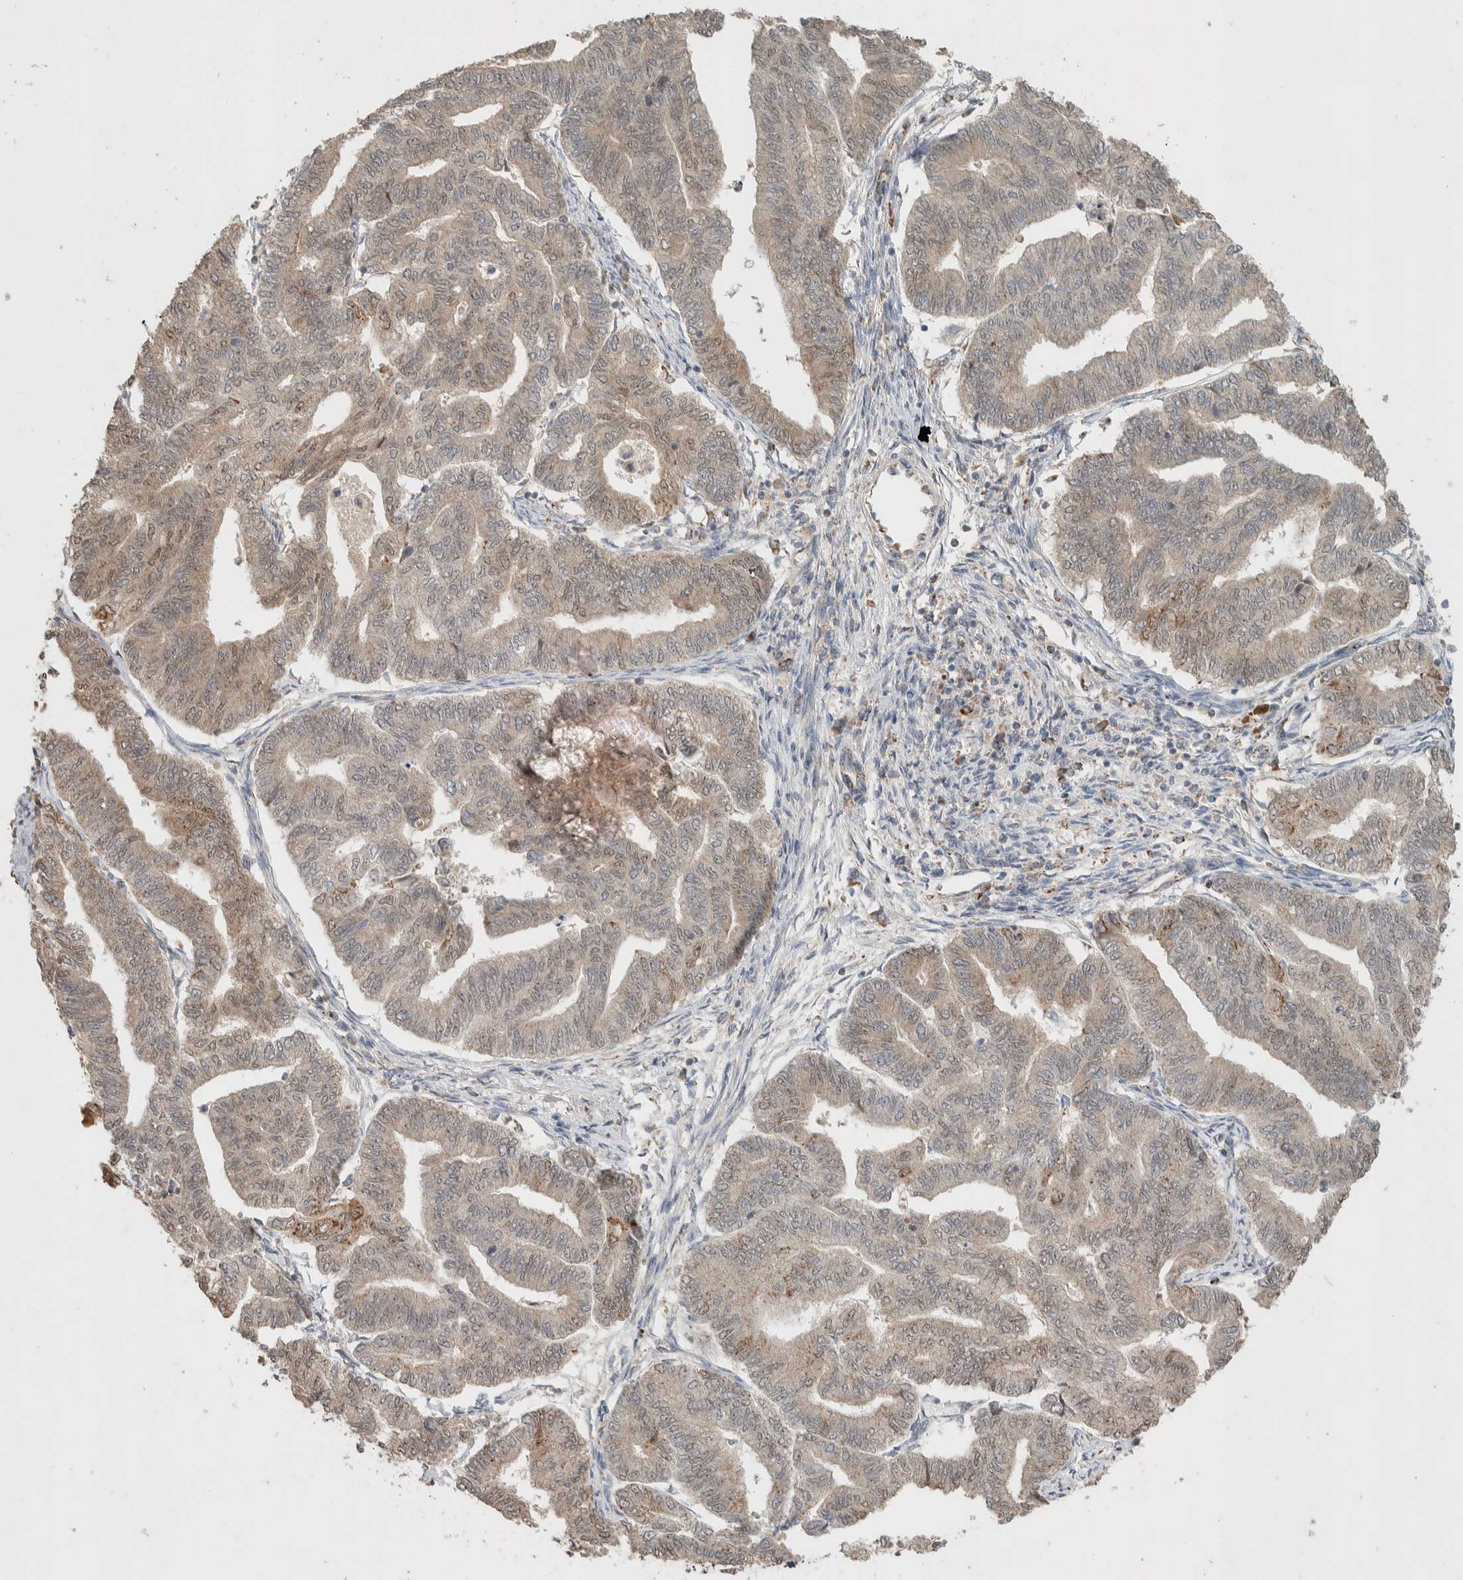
{"staining": {"intensity": "weak", "quantity": "25%-75%", "location": "cytoplasmic/membranous"}, "tissue": "endometrial cancer", "cell_type": "Tumor cells", "image_type": "cancer", "snomed": [{"axis": "morphology", "description": "Adenocarcinoma, NOS"}, {"axis": "topography", "description": "Endometrium"}], "caption": "High-magnification brightfield microscopy of endometrial cancer stained with DAB (brown) and counterstained with hematoxylin (blue). tumor cells exhibit weak cytoplasmic/membranous staining is present in about25%-75% of cells.", "gene": "DEPTOR", "patient": {"sex": "female", "age": 79}}